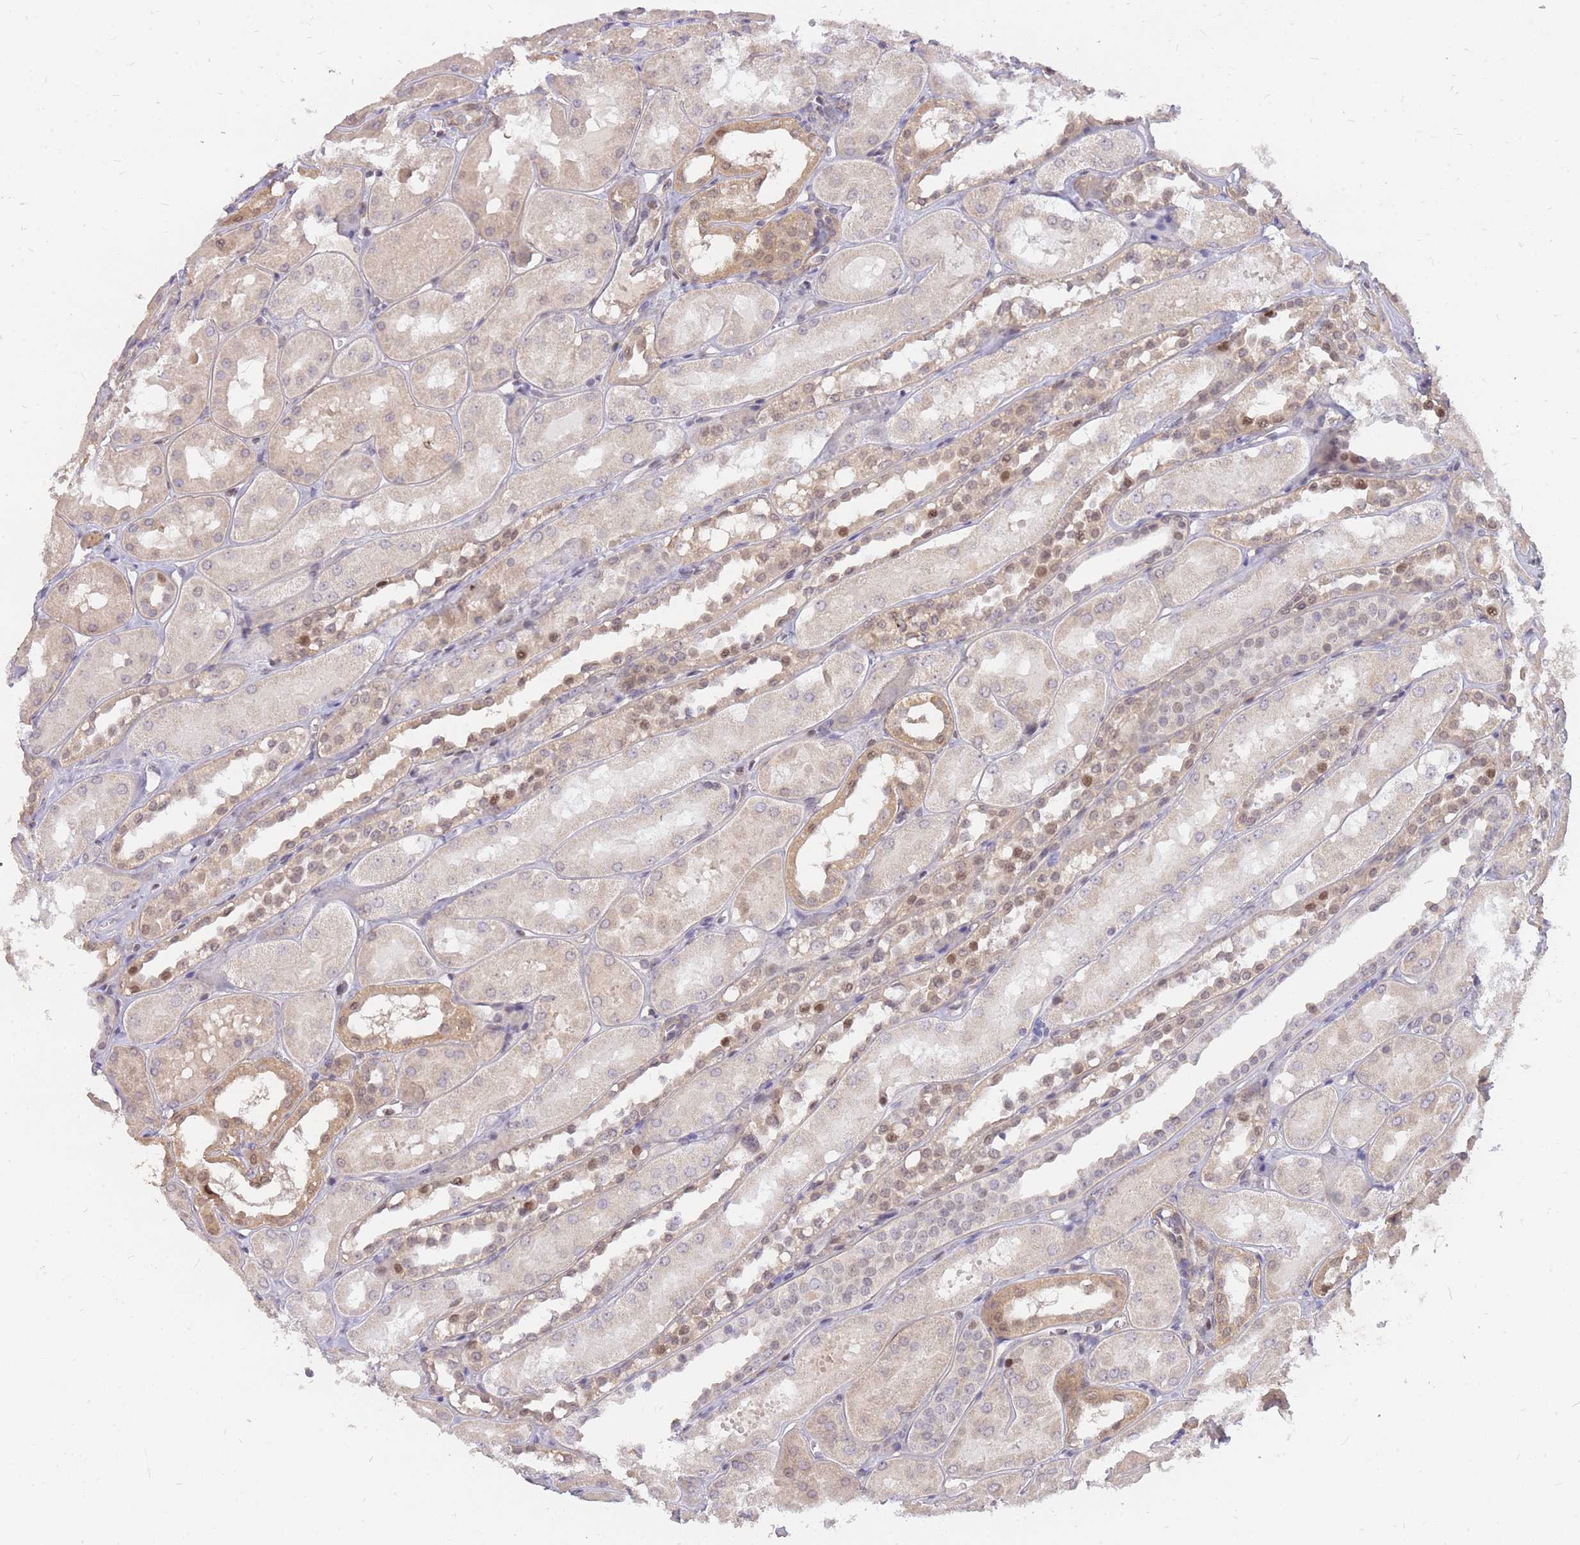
{"staining": {"intensity": "moderate", "quantity": "25%-75%", "location": "cytoplasmic/membranous,nuclear"}, "tissue": "kidney", "cell_type": "Cells in glomeruli", "image_type": "normal", "snomed": [{"axis": "morphology", "description": "Normal tissue, NOS"}, {"axis": "topography", "description": "Kidney"}, {"axis": "topography", "description": "Urinary bladder"}], "caption": "Protein staining of benign kidney displays moderate cytoplasmic/membranous,nuclear expression in approximately 25%-75% of cells in glomeruli. Ihc stains the protein in brown and the nuclei are stained blue.", "gene": "TLE2", "patient": {"sex": "male", "age": 16}}